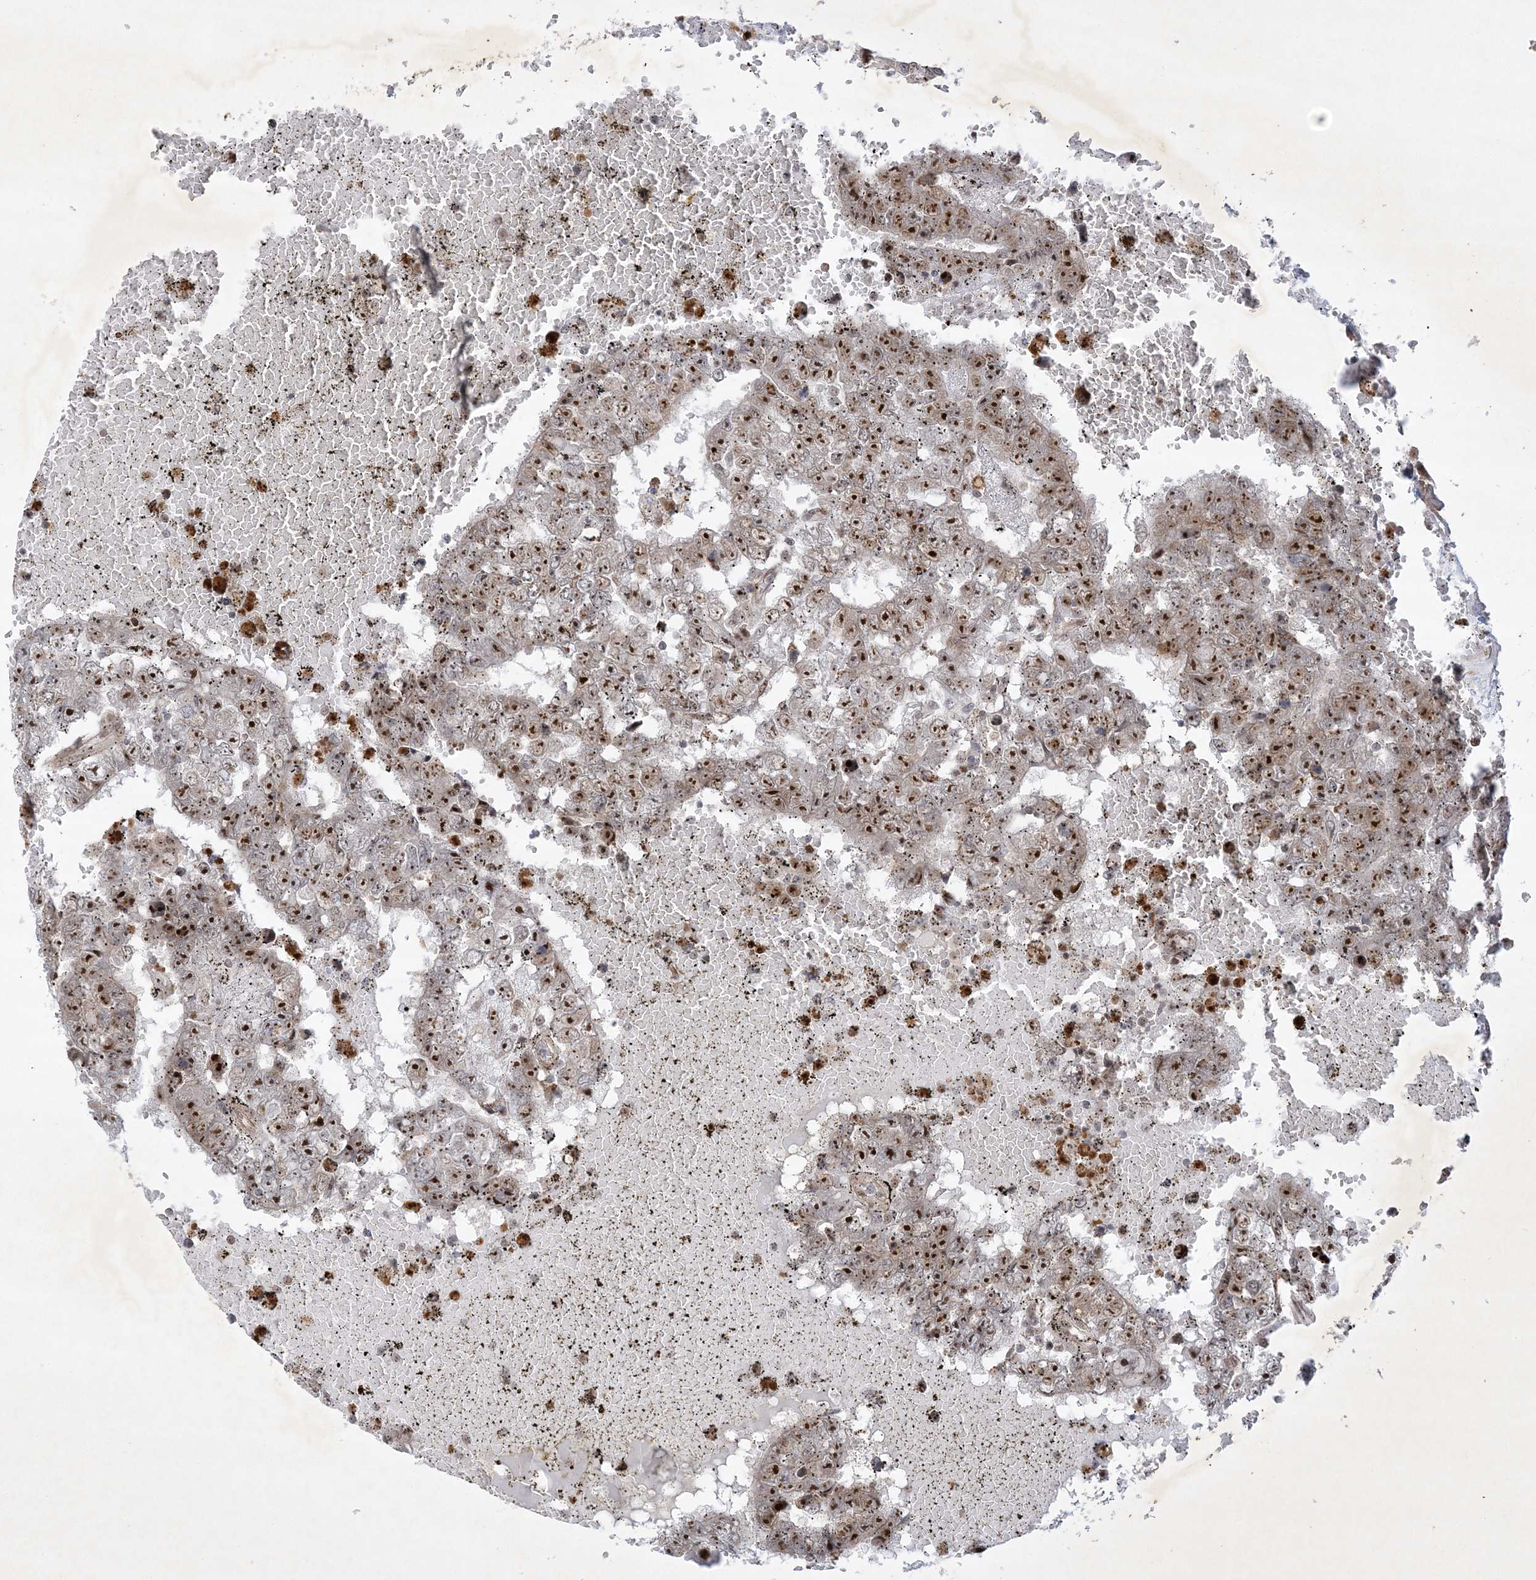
{"staining": {"intensity": "strong", "quantity": ">75%", "location": "nuclear"}, "tissue": "testis cancer", "cell_type": "Tumor cells", "image_type": "cancer", "snomed": [{"axis": "morphology", "description": "Carcinoma, Embryonal, NOS"}, {"axis": "topography", "description": "Testis"}], "caption": "Human testis embryonal carcinoma stained with a protein marker demonstrates strong staining in tumor cells.", "gene": "NPM3", "patient": {"sex": "male", "age": 25}}